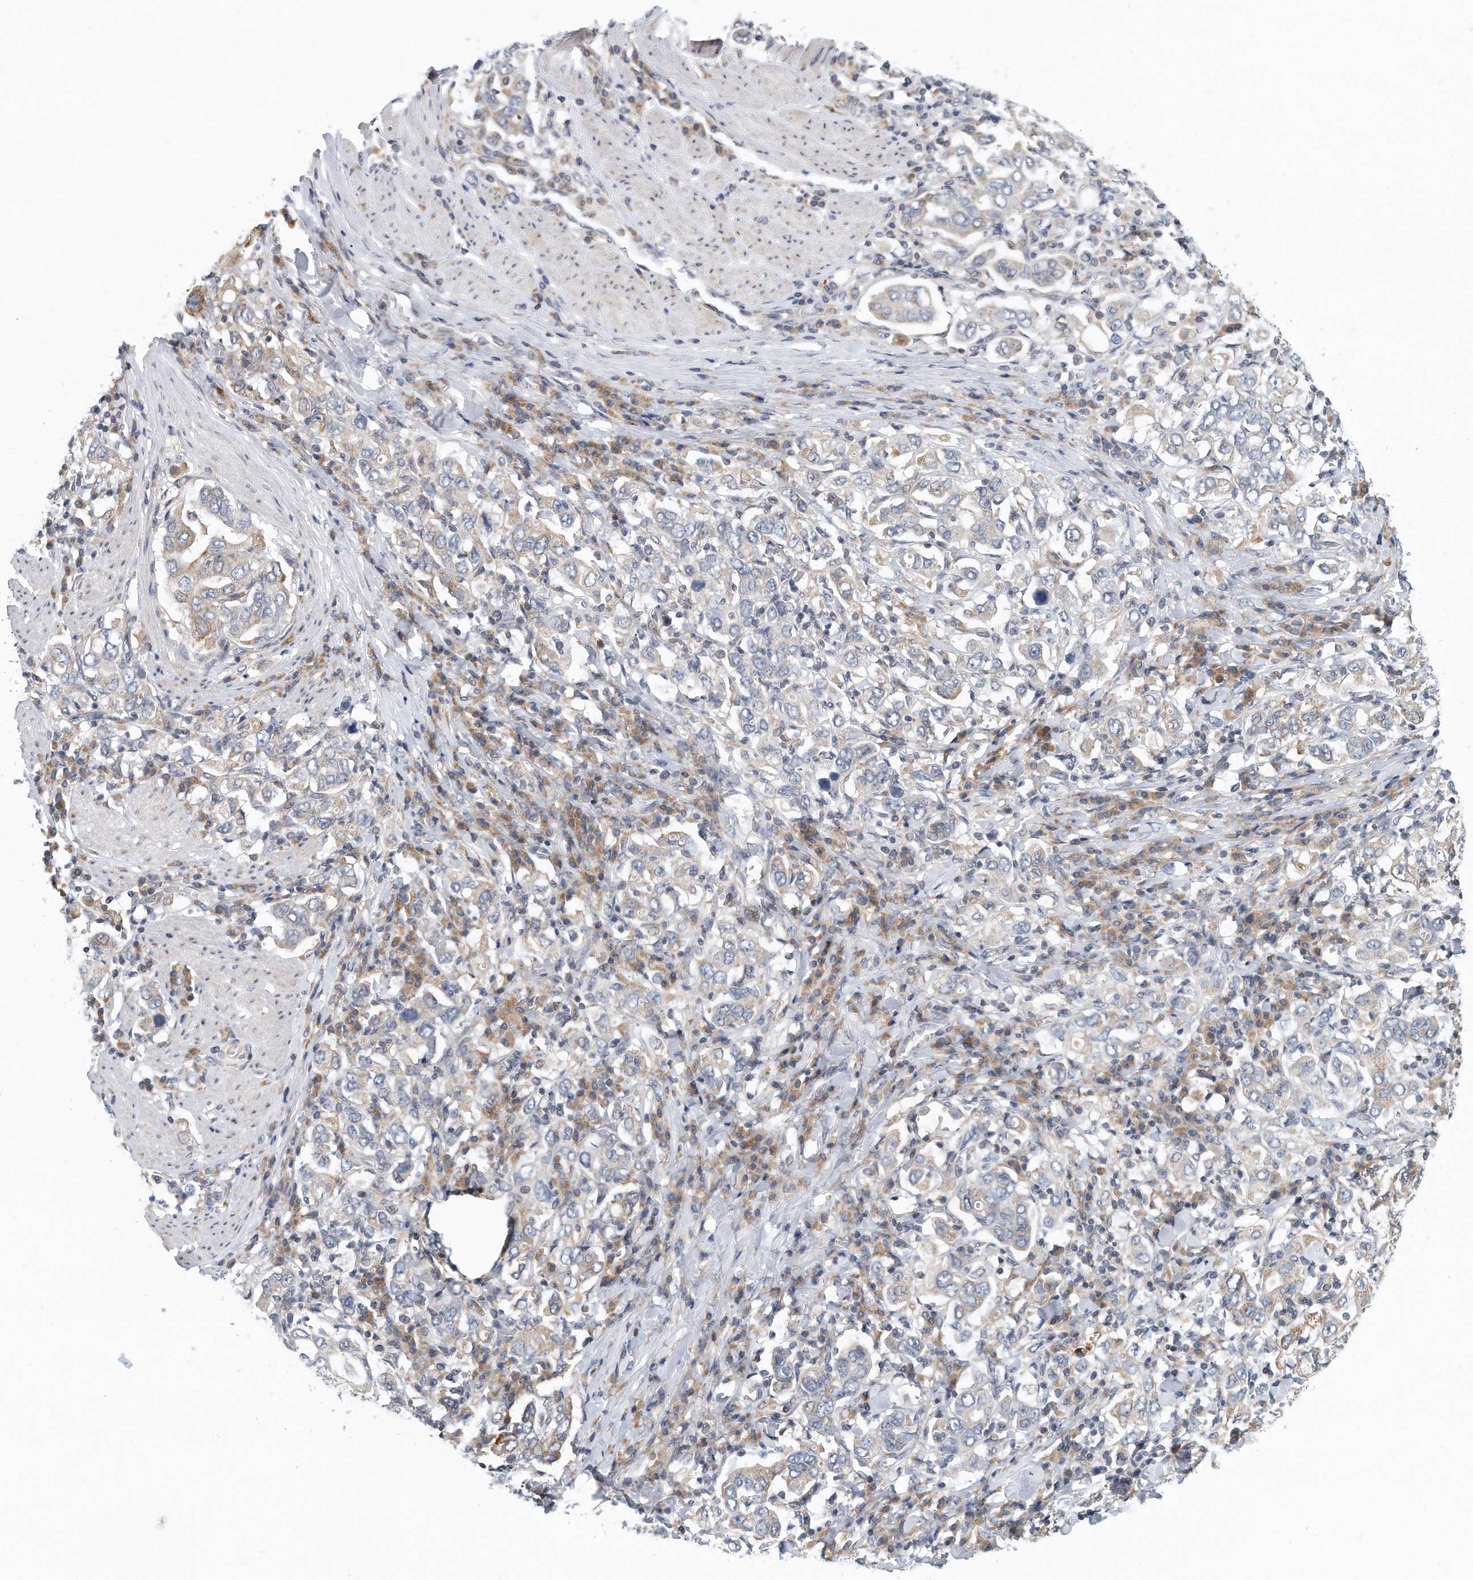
{"staining": {"intensity": "weak", "quantity": "<25%", "location": "cytoplasmic/membranous"}, "tissue": "stomach cancer", "cell_type": "Tumor cells", "image_type": "cancer", "snomed": [{"axis": "morphology", "description": "Adenocarcinoma, NOS"}, {"axis": "topography", "description": "Stomach, upper"}], "caption": "A histopathology image of human stomach cancer (adenocarcinoma) is negative for staining in tumor cells.", "gene": "VLDLR", "patient": {"sex": "male", "age": 62}}